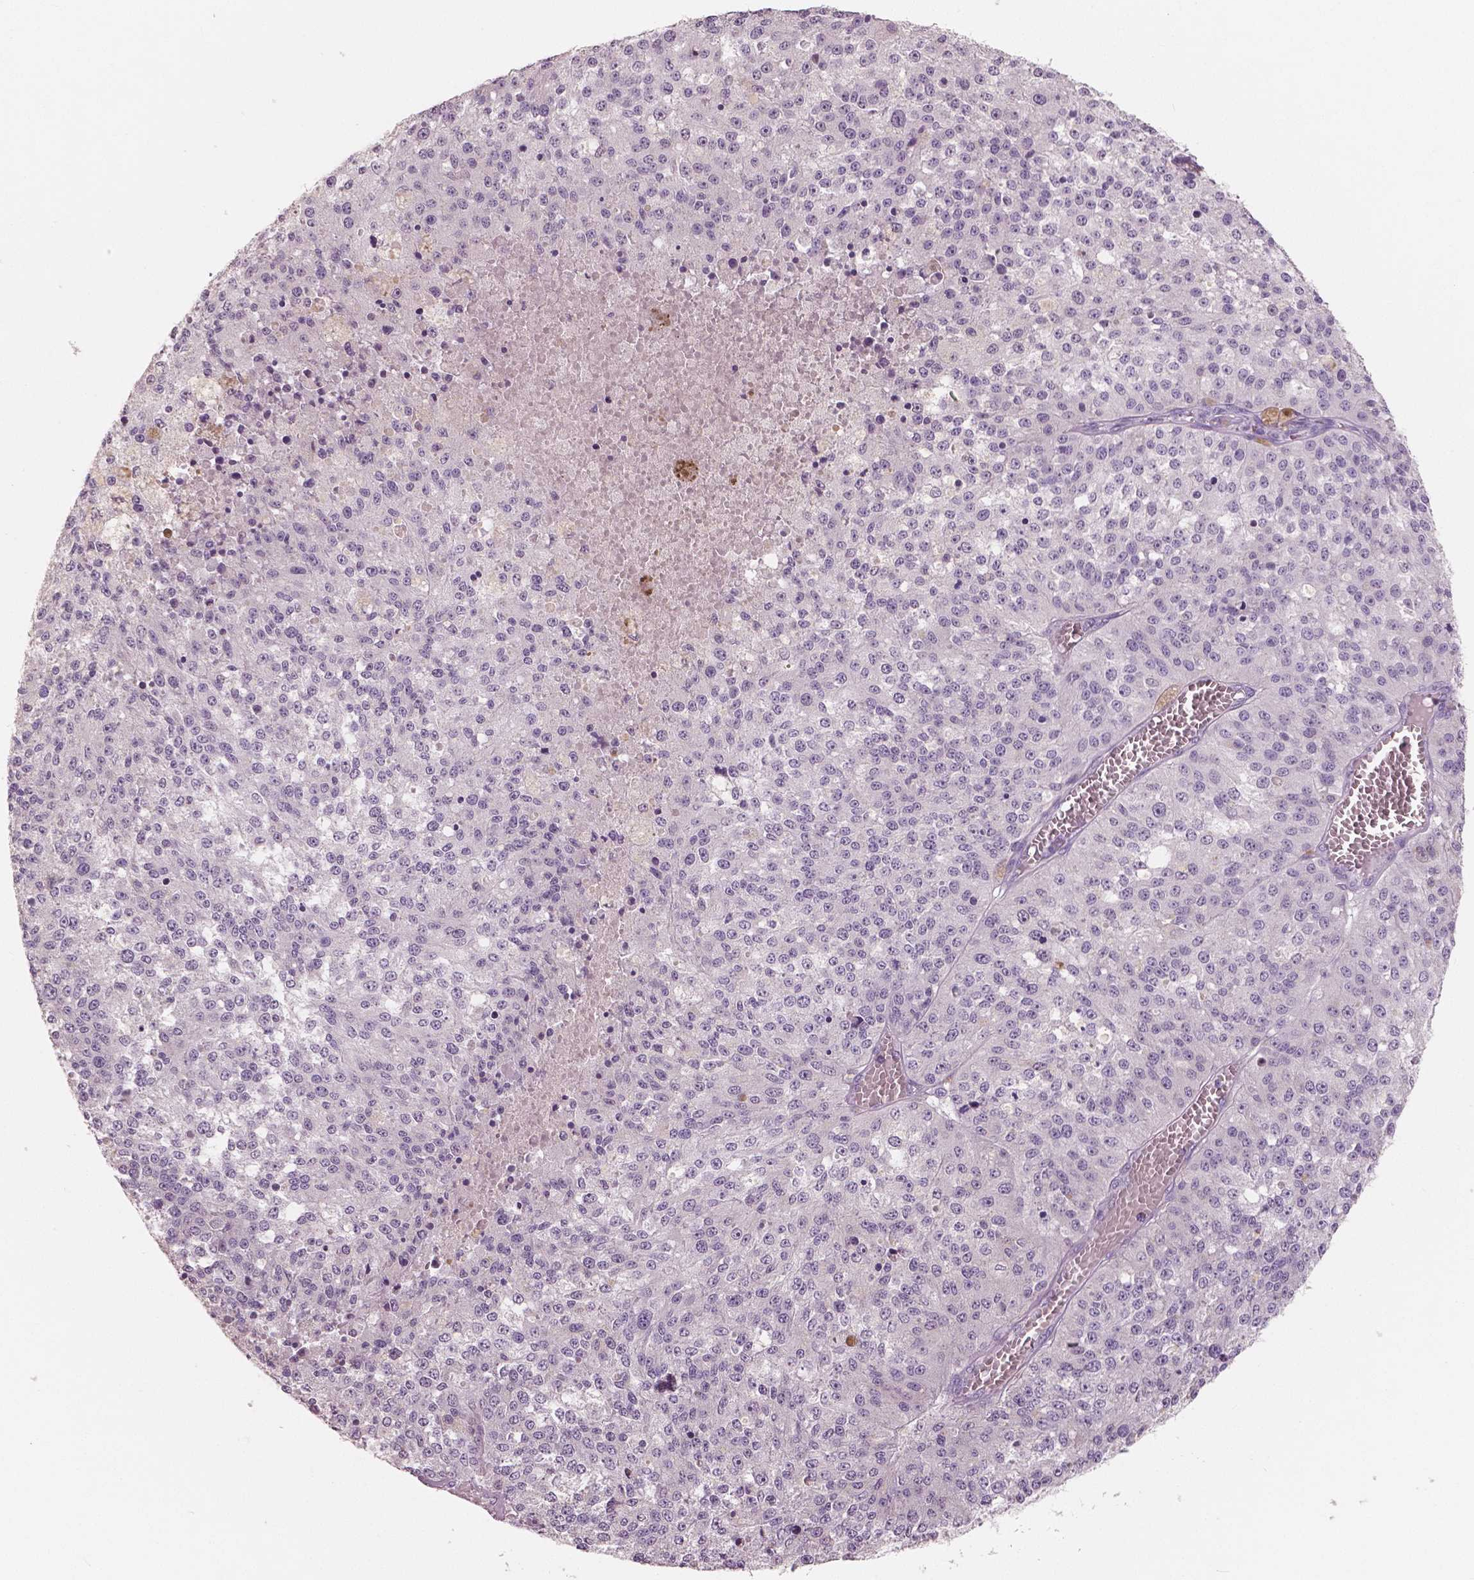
{"staining": {"intensity": "negative", "quantity": "none", "location": "none"}, "tissue": "melanoma", "cell_type": "Tumor cells", "image_type": "cancer", "snomed": [{"axis": "morphology", "description": "Malignant melanoma, Metastatic site"}, {"axis": "topography", "description": "Lymph node"}], "caption": "Immunohistochemical staining of malignant melanoma (metastatic site) exhibits no significant expression in tumor cells.", "gene": "NECAB1", "patient": {"sex": "female", "age": 64}}